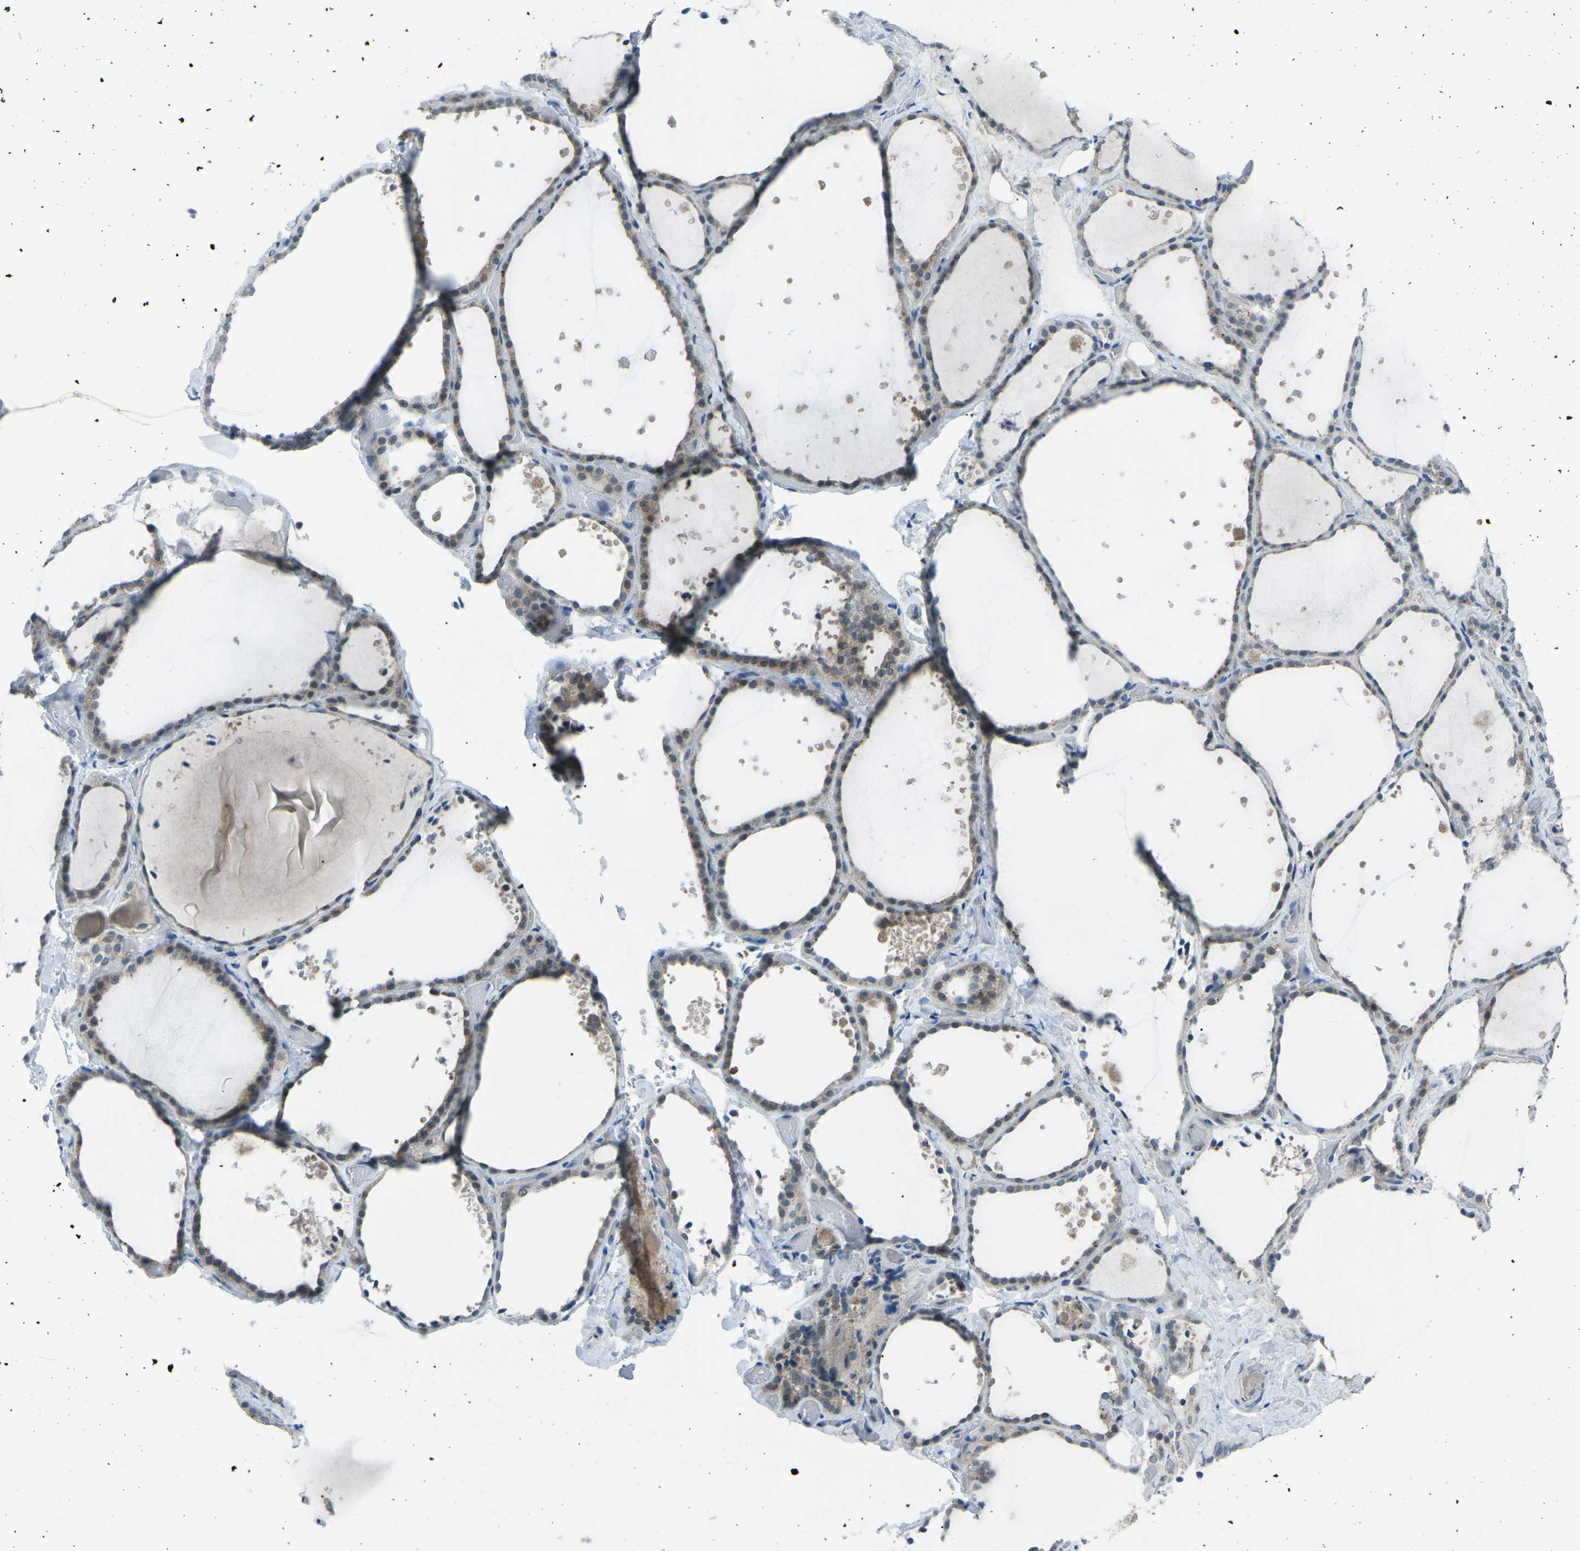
{"staining": {"intensity": "weak", "quantity": ">75%", "location": "cytoplasmic/membranous"}, "tissue": "thyroid gland", "cell_type": "Glandular cells", "image_type": "normal", "snomed": [{"axis": "morphology", "description": "Normal tissue, NOS"}, {"axis": "topography", "description": "Thyroid gland"}], "caption": "The photomicrograph shows immunohistochemical staining of normal thyroid gland. There is weak cytoplasmic/membranous positivity is present in about >75% of glandular cells.", "gene": "PRKCA", "patient": {"sex": "female", "age": 44}}